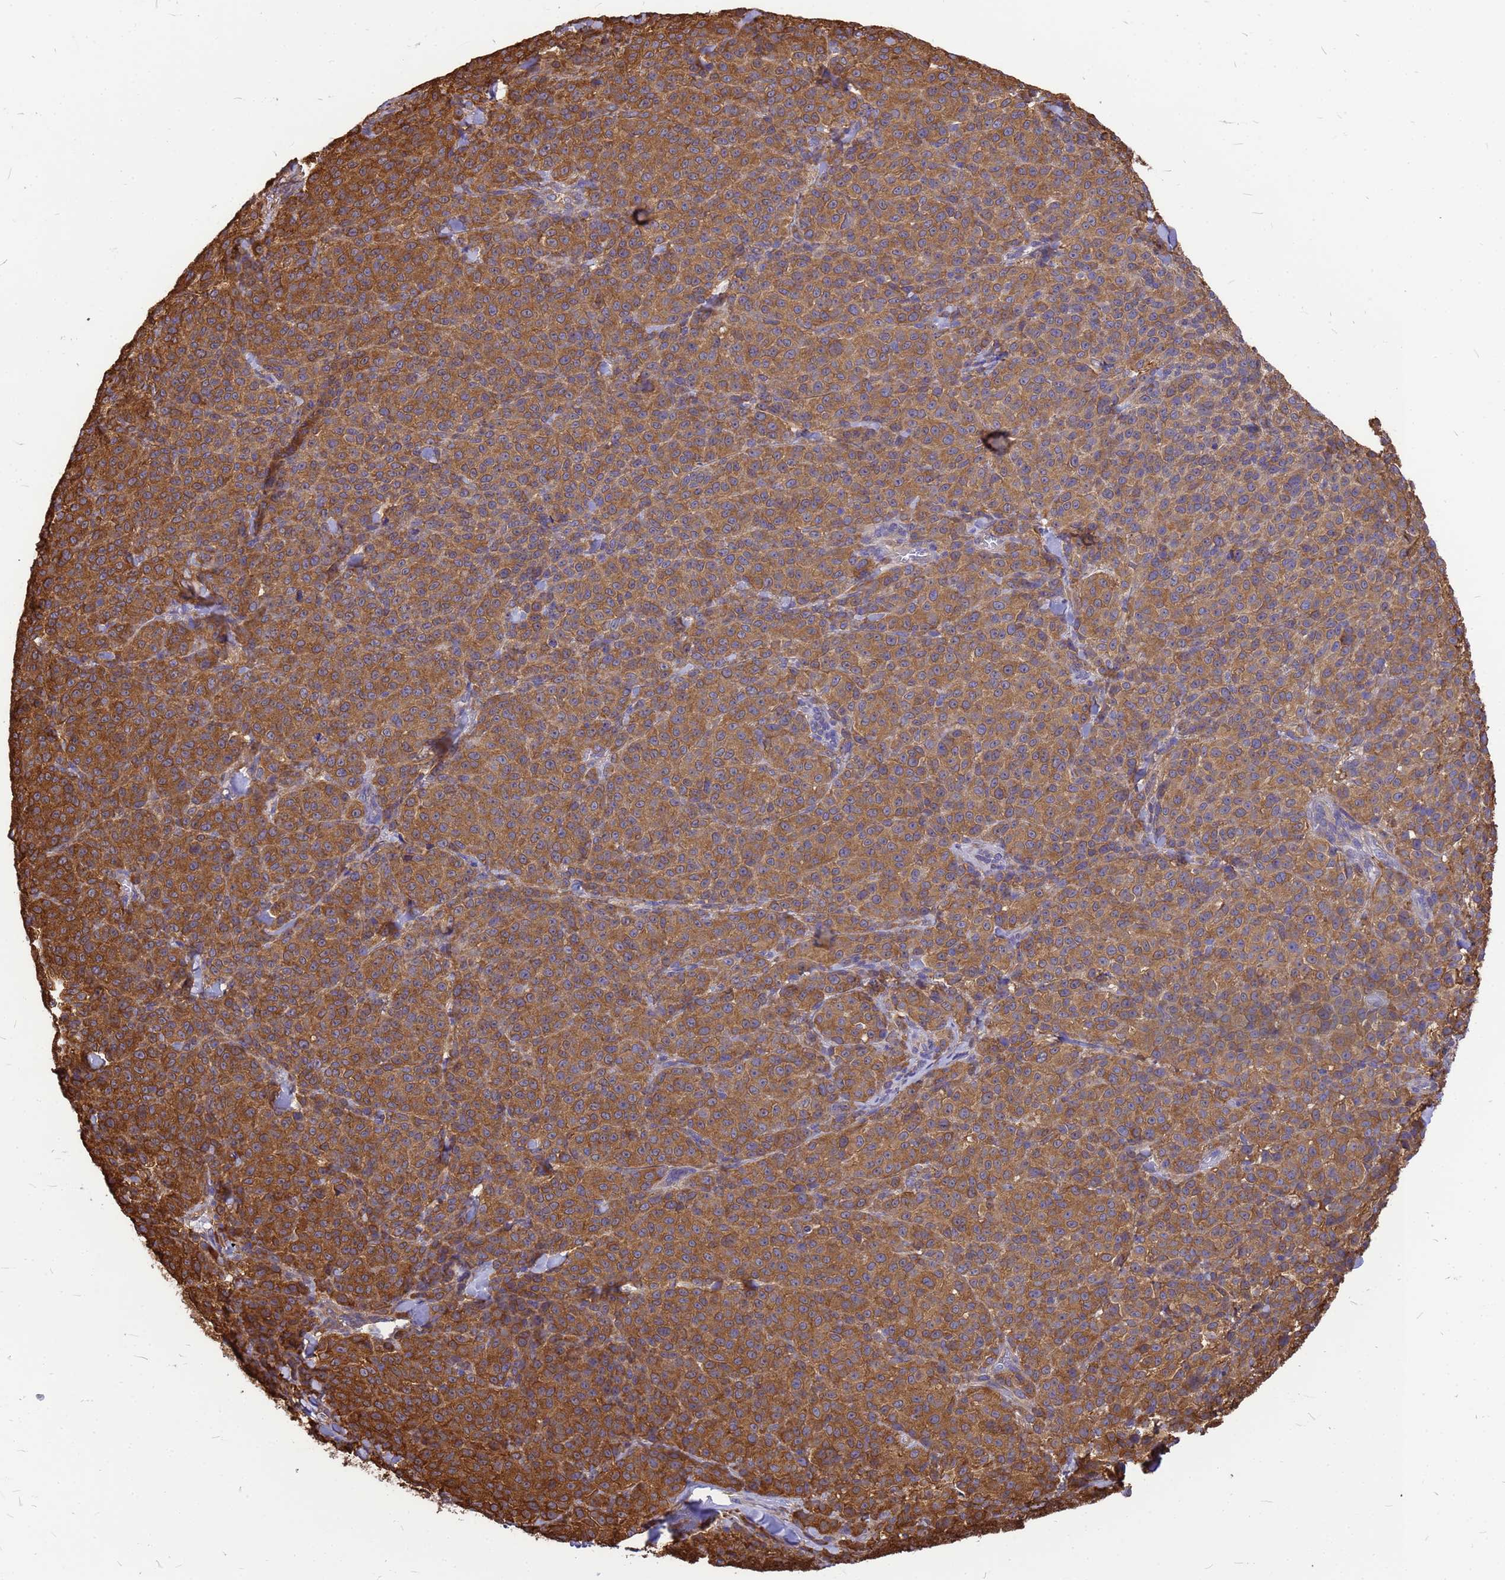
{"staining": {"intensity": "moderate", "quantity": ">75%", "location": "cytoplasmic/membranous"}, "tissue": "melanoma", "cell_type": "Tumor cells", "image_type": "cancer", "snomed": [{"axis": "morphology", "description": "Normal tissue, NOS"}, {"axis": "morphology", "description": "Malignant melanoma, NOS"}, {"axis": "topography", "description": "Skin"}], "caption": "A medium amount of moderate cytoplasmic/membranous positivity is seen in about >75% of tumor cells in malignant melanoma tissue.", "gene": "GID4", "patient": {"sex": "female", "age": 34}}